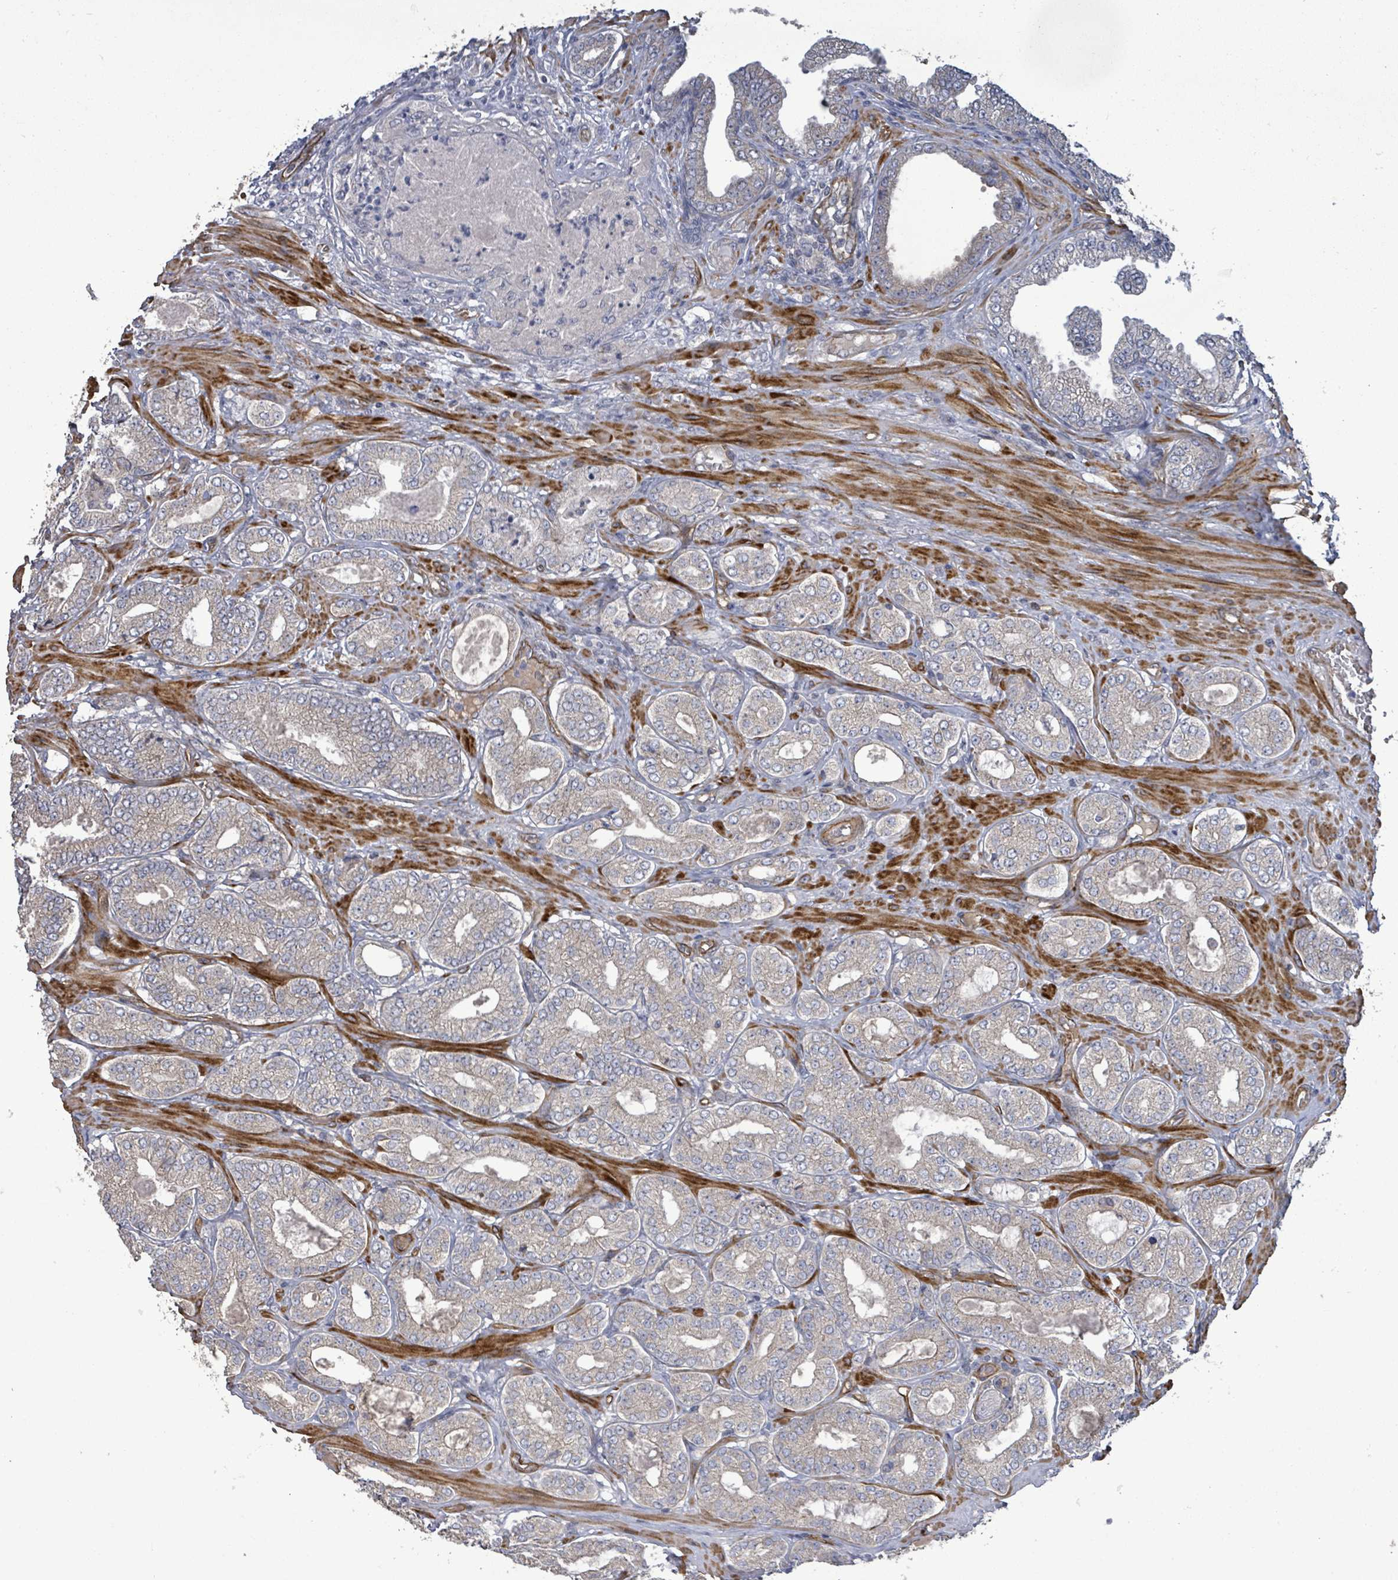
{"staining": {"intensity": "negative", "quantity": "none", "location": "none"}, "tissue": "prostate cancer", "cell_type": "Tumor cells", "image_type": "cancer", "snomed": [{"axis": "morphology", "description": "Adenocarcinoma, Low grade"}, {"axis": "topography", "description": "Prostate"}], "caption": "An IHC image of prostate cancer (adenocarcinoma (low-grade)) is shown. There is no staining in tumor cells of prostate cancer (adenocarcinoma (low-grade)).", "gene": "KANK3", "patient": {"sex": "male", "age": 63}}